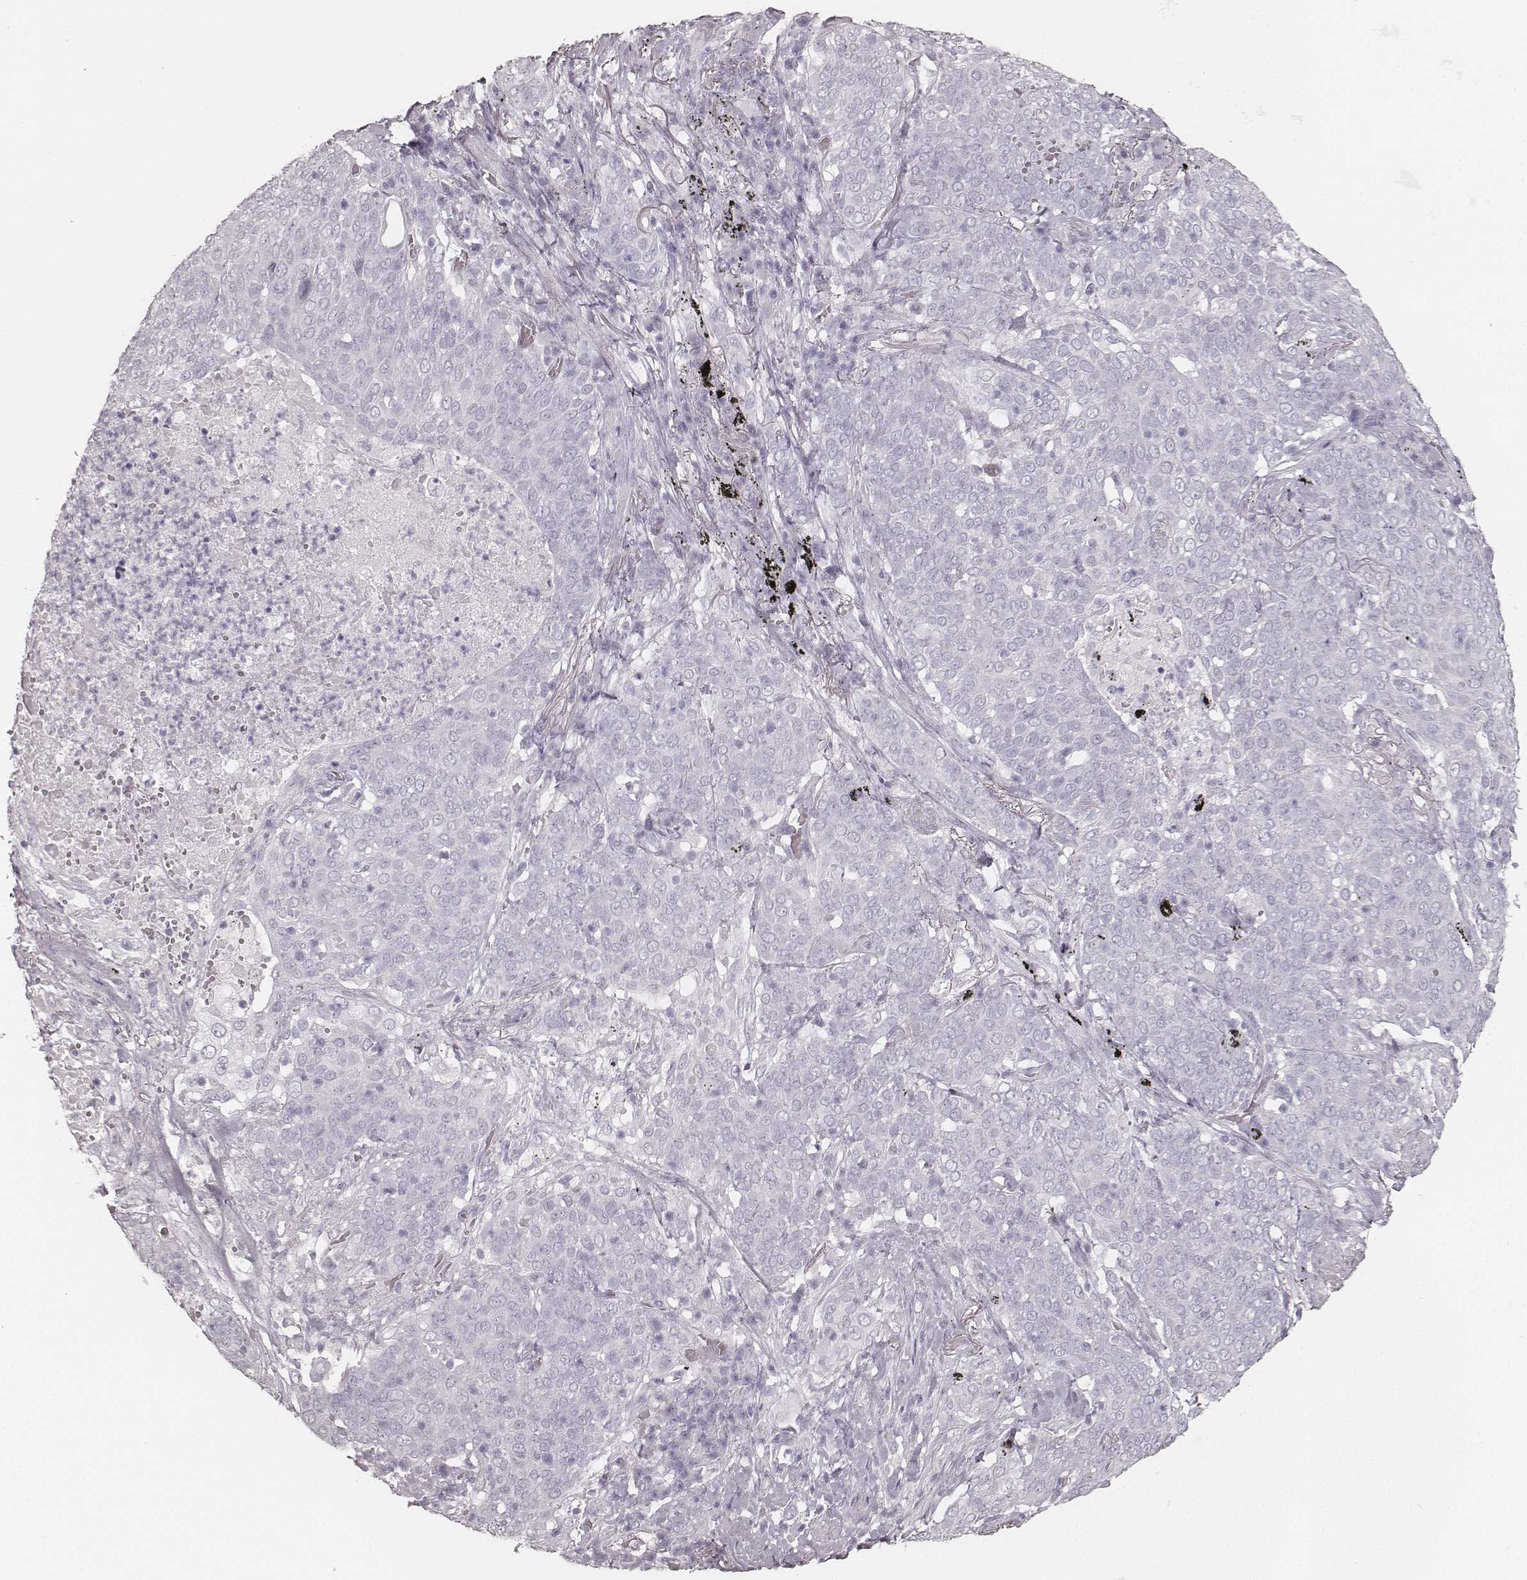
{"staining": {"intensity": "negative", "quantity": "none", "location": "none"}, "tissue": "lung cancer", "cell_type": "Tumor cells", "image_type": "cancer", "snomed": [{"axis": "morphology", "description": "Squamous cell carcinoma, NOS"}, {"axis": "topography", "description": "Lung"}], "caption": "High magnification brightfield microscopy of lung cancer stained with DAB (3,3'-diaminobenzidine) (brown) and counterstained with hematoxylin (blue): tumor cells show no significant staining. (DAB IHC with hematoxylin counter stain).", "gene": "KRT34", "patient": {"sex": "male", "age": 82}}